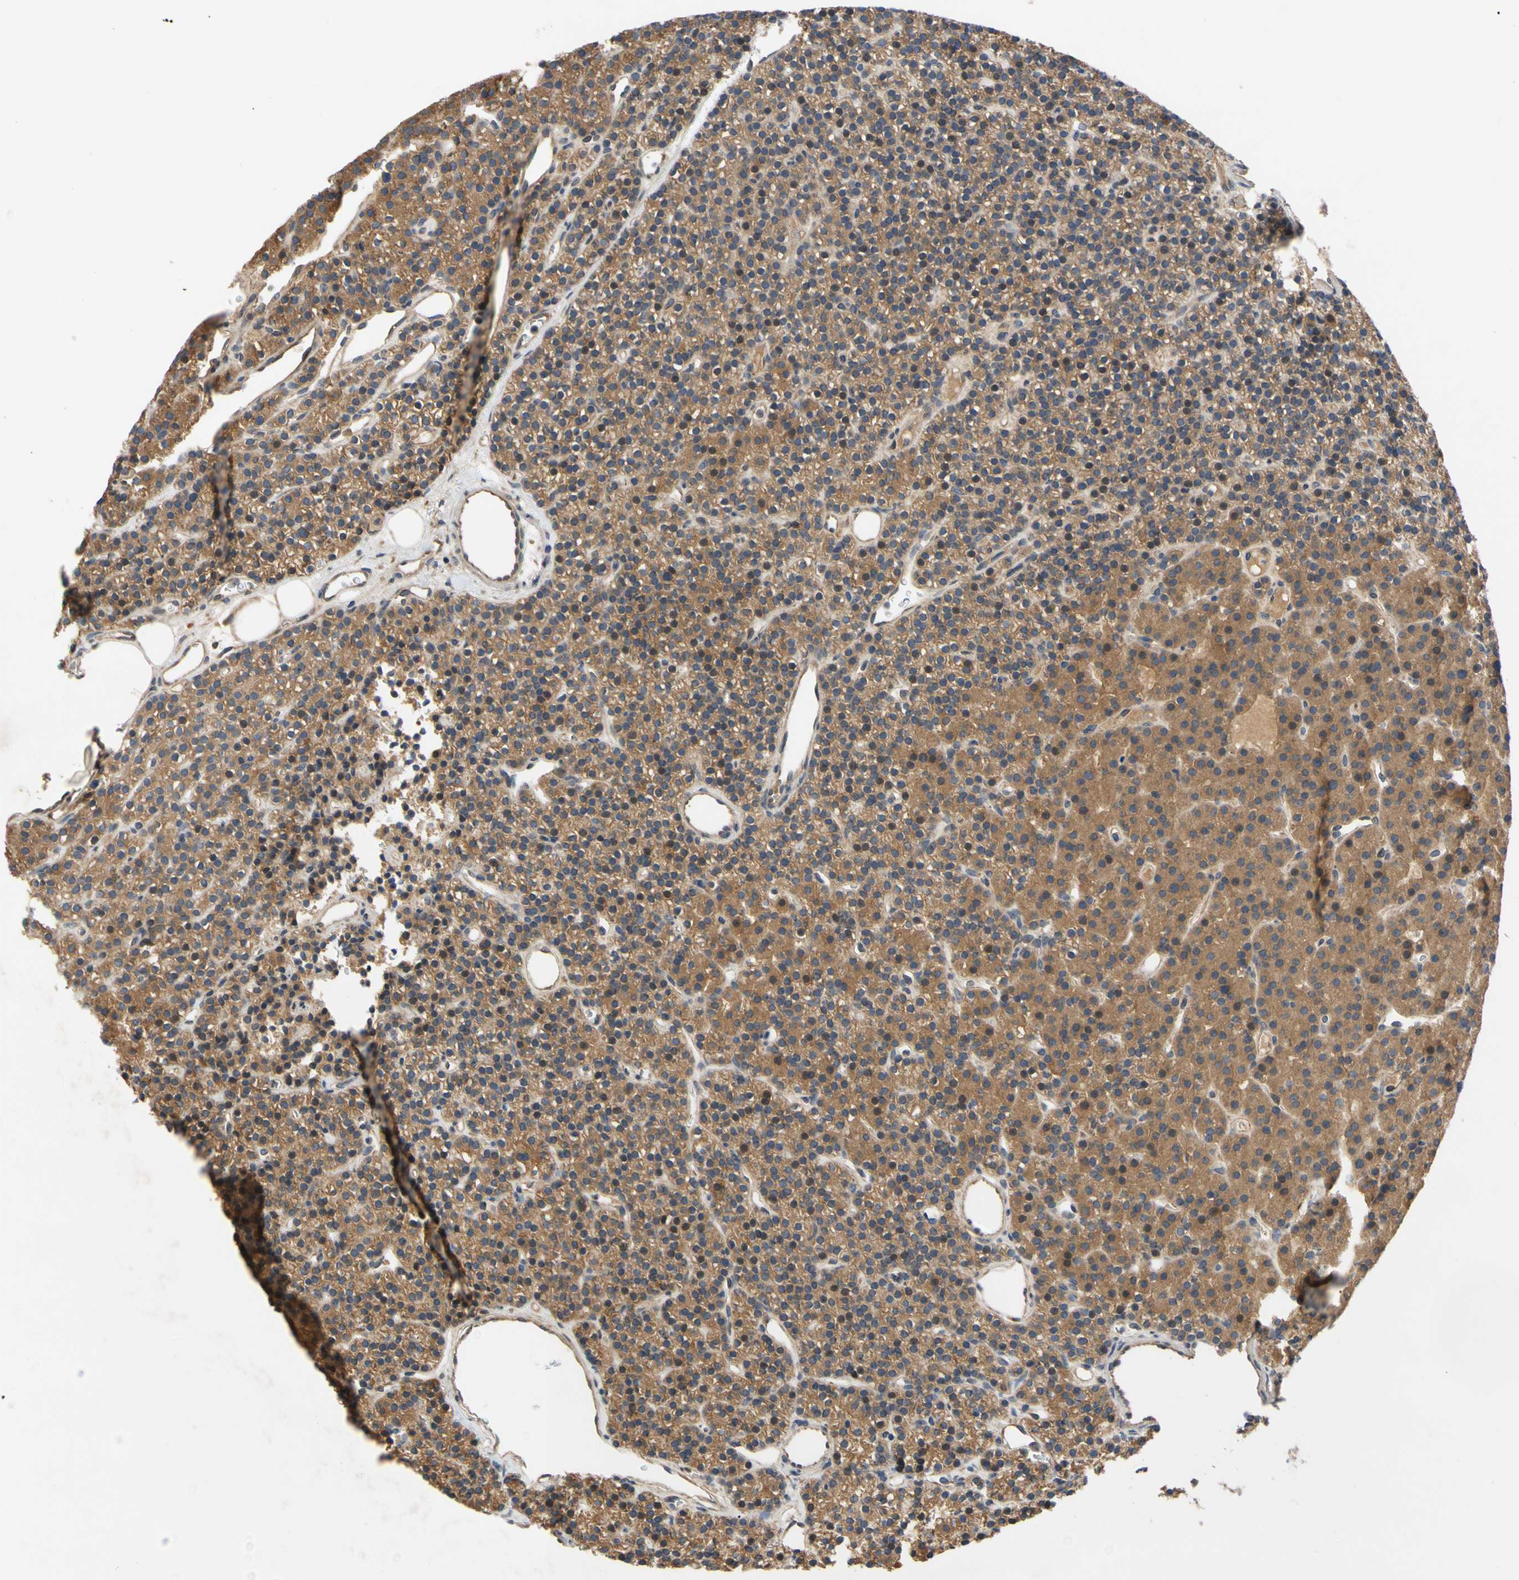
{"staining": {"intensity": "moderate", "quantity": ">75%", "location": "cytoplasmic/membranous"}, "tissue": "parathyroid gland", "cell_type": "Glandular cells", "image_type": "normal", "snomed": [{"axis": "morphology", "description": "Normal tissue, NOS"}, {"axis": "morphology", "description": "Hyperplasia, NOS"}, {"axis": "topography", "description": "Parathyroid gland"}], "caption": "About >75% of glandular cells in normal parathyroid gland reveal moderate cytoplasmic/membranous protein staining as visualized by brown immunohistochemical staining.", "gene": "MBTPS2", "patient": {"sex": "male", "age": 44}}